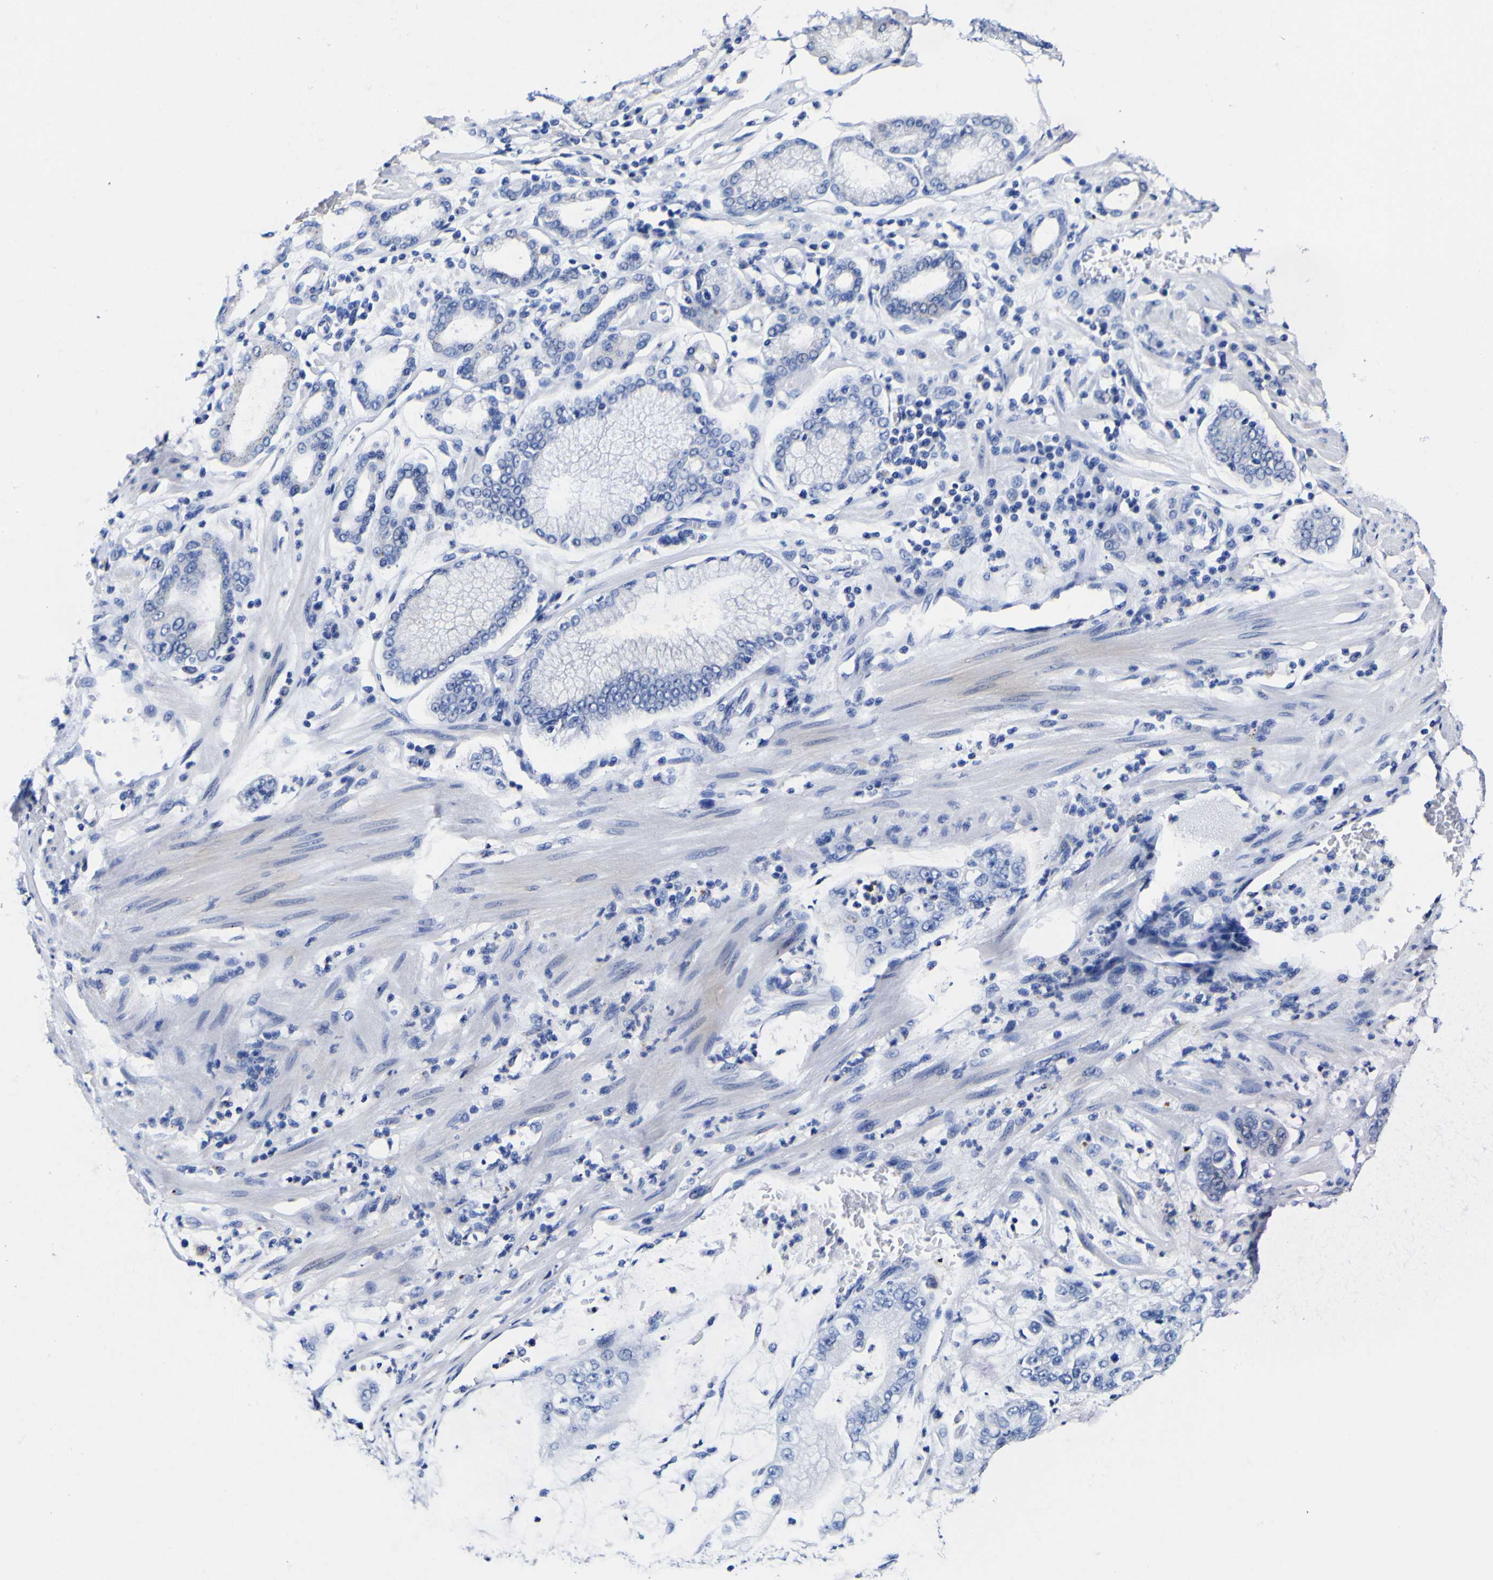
{"staining": {"intensity": "negative", "quantity": "none", "location": "none"}, "tissue": "stomach cancer", "cell_type": "Tumor cells", "image_type": "cancer", "snomed": [{"axis": "morphology", "description": "Adenocarcinoma, NOS"}, {"axis": "topography", "description": "Stomach"}], "caption": "Immunohistochemistry micrograph of neoplastic tissue: human stomach adenocarcinoma stained with DAB reveals no significant protein expression in tumor cells.", "gene": "HLA-DQA1", "patient": {"sex": "male", "age": 76}}